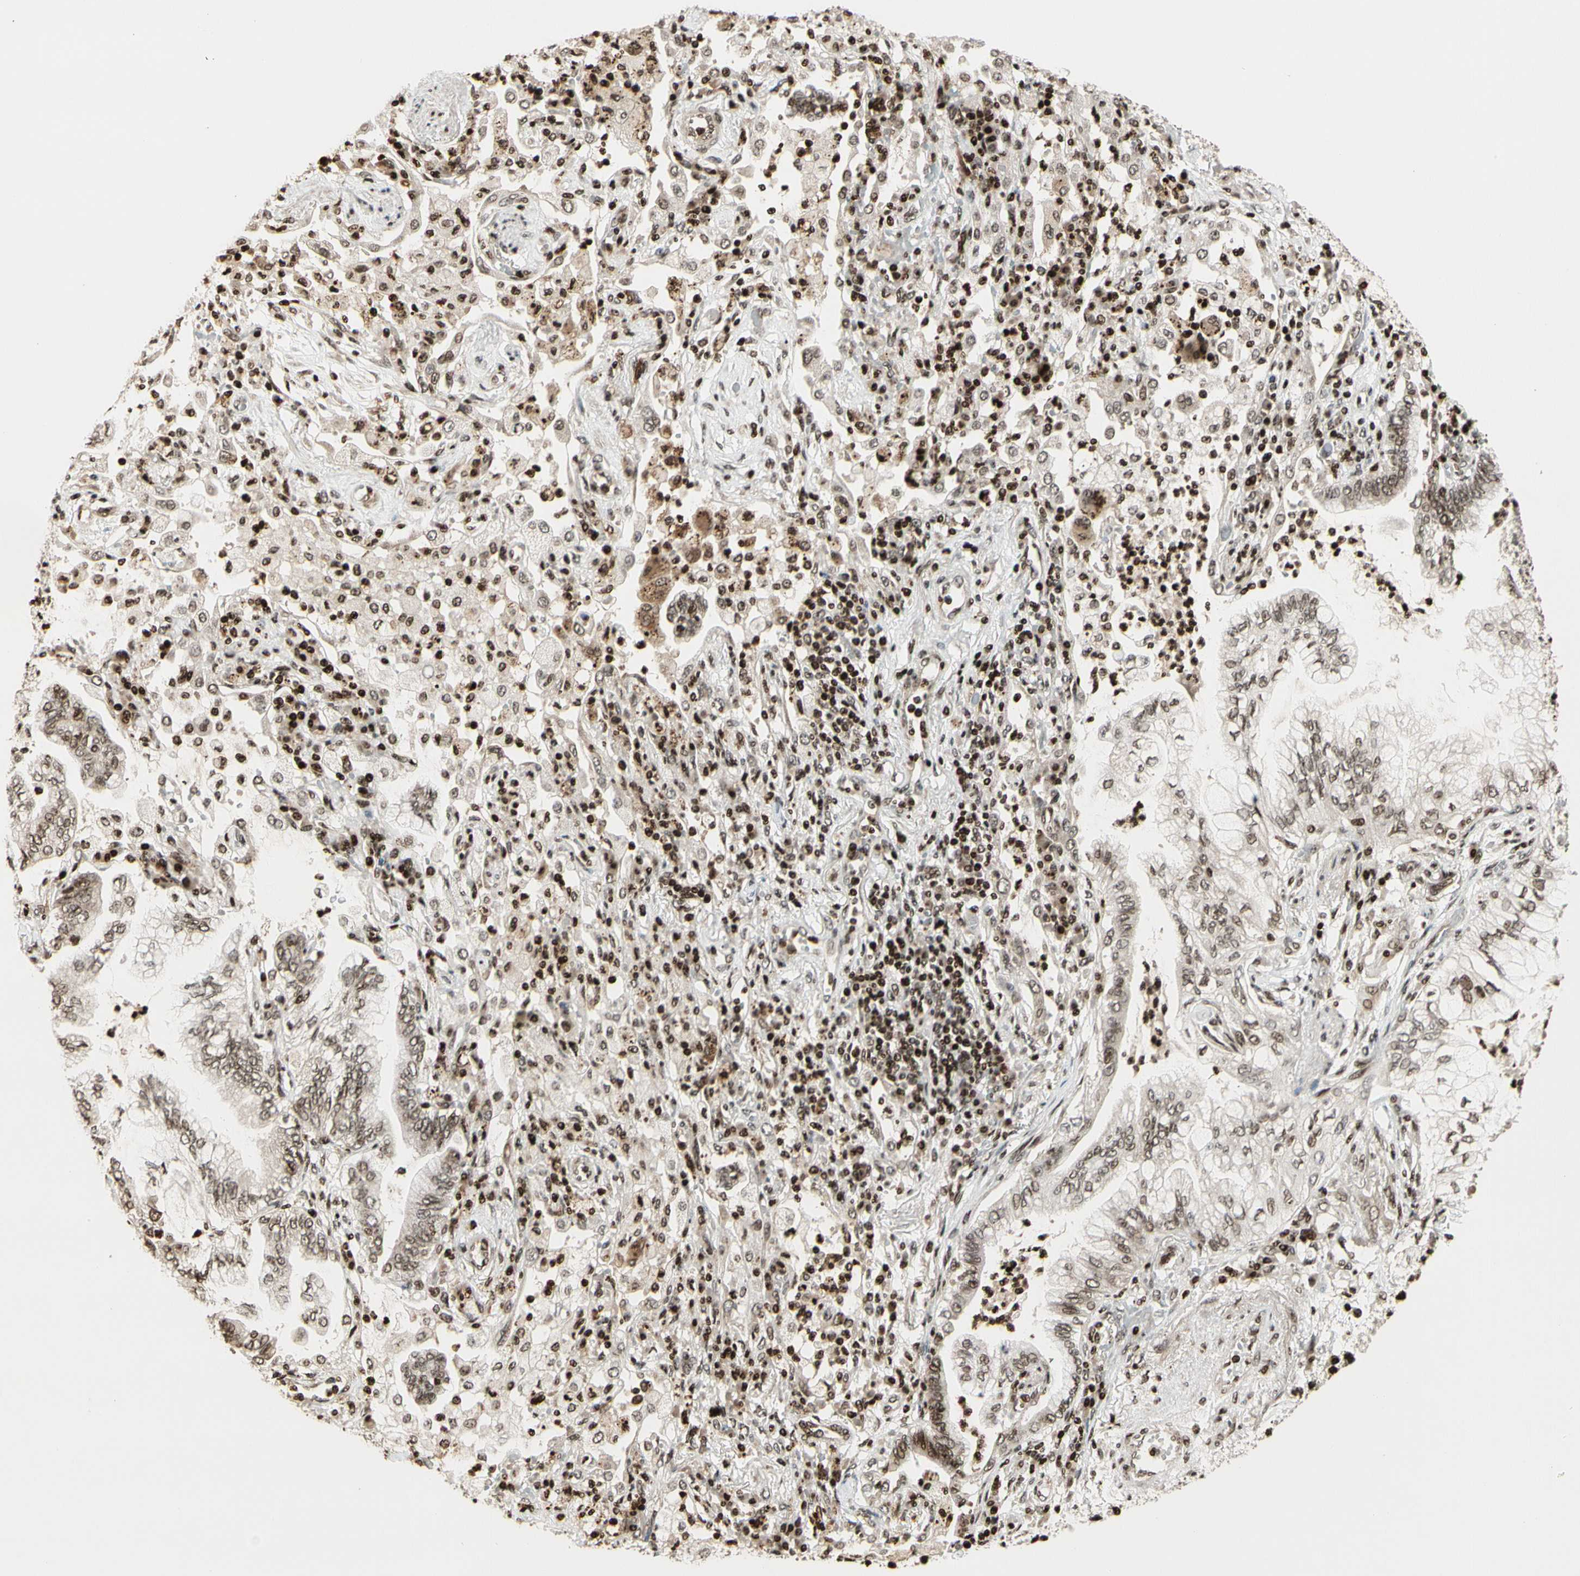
{"staining": {"intensity": "weak", "quantity": ">75%", "location": "nuclear"}, "tissue": "lung cancer", "cell_type": "Tumor cells", "image_type": "cancer", "snomed": [{"axis": "morphology", "description": "Normal tissue, NOS"}, {"axis": "morphology", "description": "Adenocarcinoma, NOS"}, {"axis": "topography", "description": "Bronchus"}, {"axis": "topography", "description": "Lung"}], "caption": "Immunohistochemical staining of human lung cancer (adenocarcinoma) displays low levels of weak nuclear protein positivity in about >75% of tumor cells.", "gene": "TSHZ3", "patient": {"sex": "female", "age": 70}}